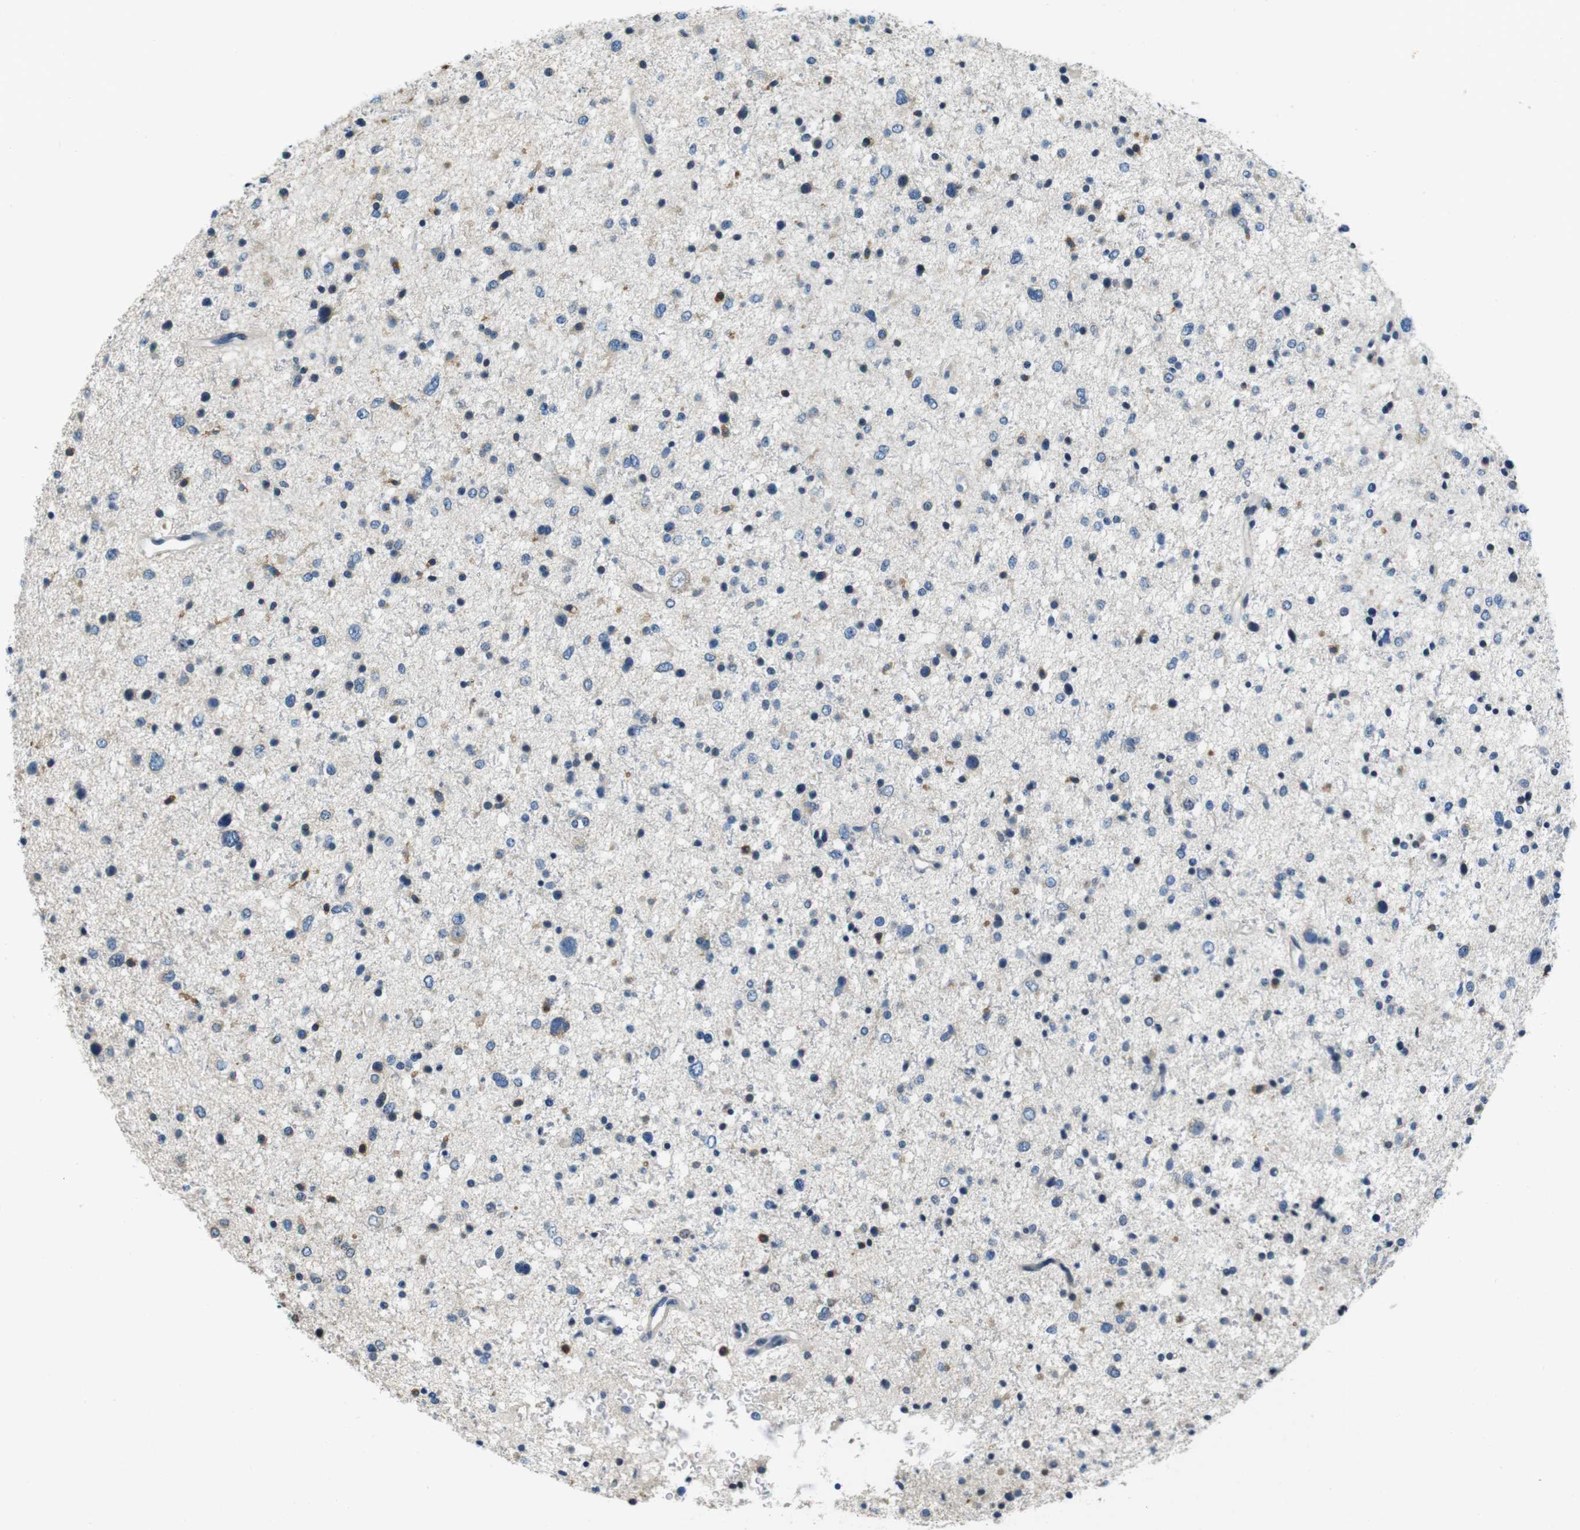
{"staining": {"intensity": "negative", "quantity": "none", "location": "none"}, "tissue": "glioma", "cell_type": "Tumor cells", "image_type": "cancer", "snomed": [{"axis": "morphology", "description": "Glioma, malignant, Low grade"}, {"axis": "topography", "description": "Brain"}], "caption": "Tumor cells show no significant expression in malignant low-grade glioma.", "gene": "KCNJ5", "patient": {"sex": "female", "age": 37}}